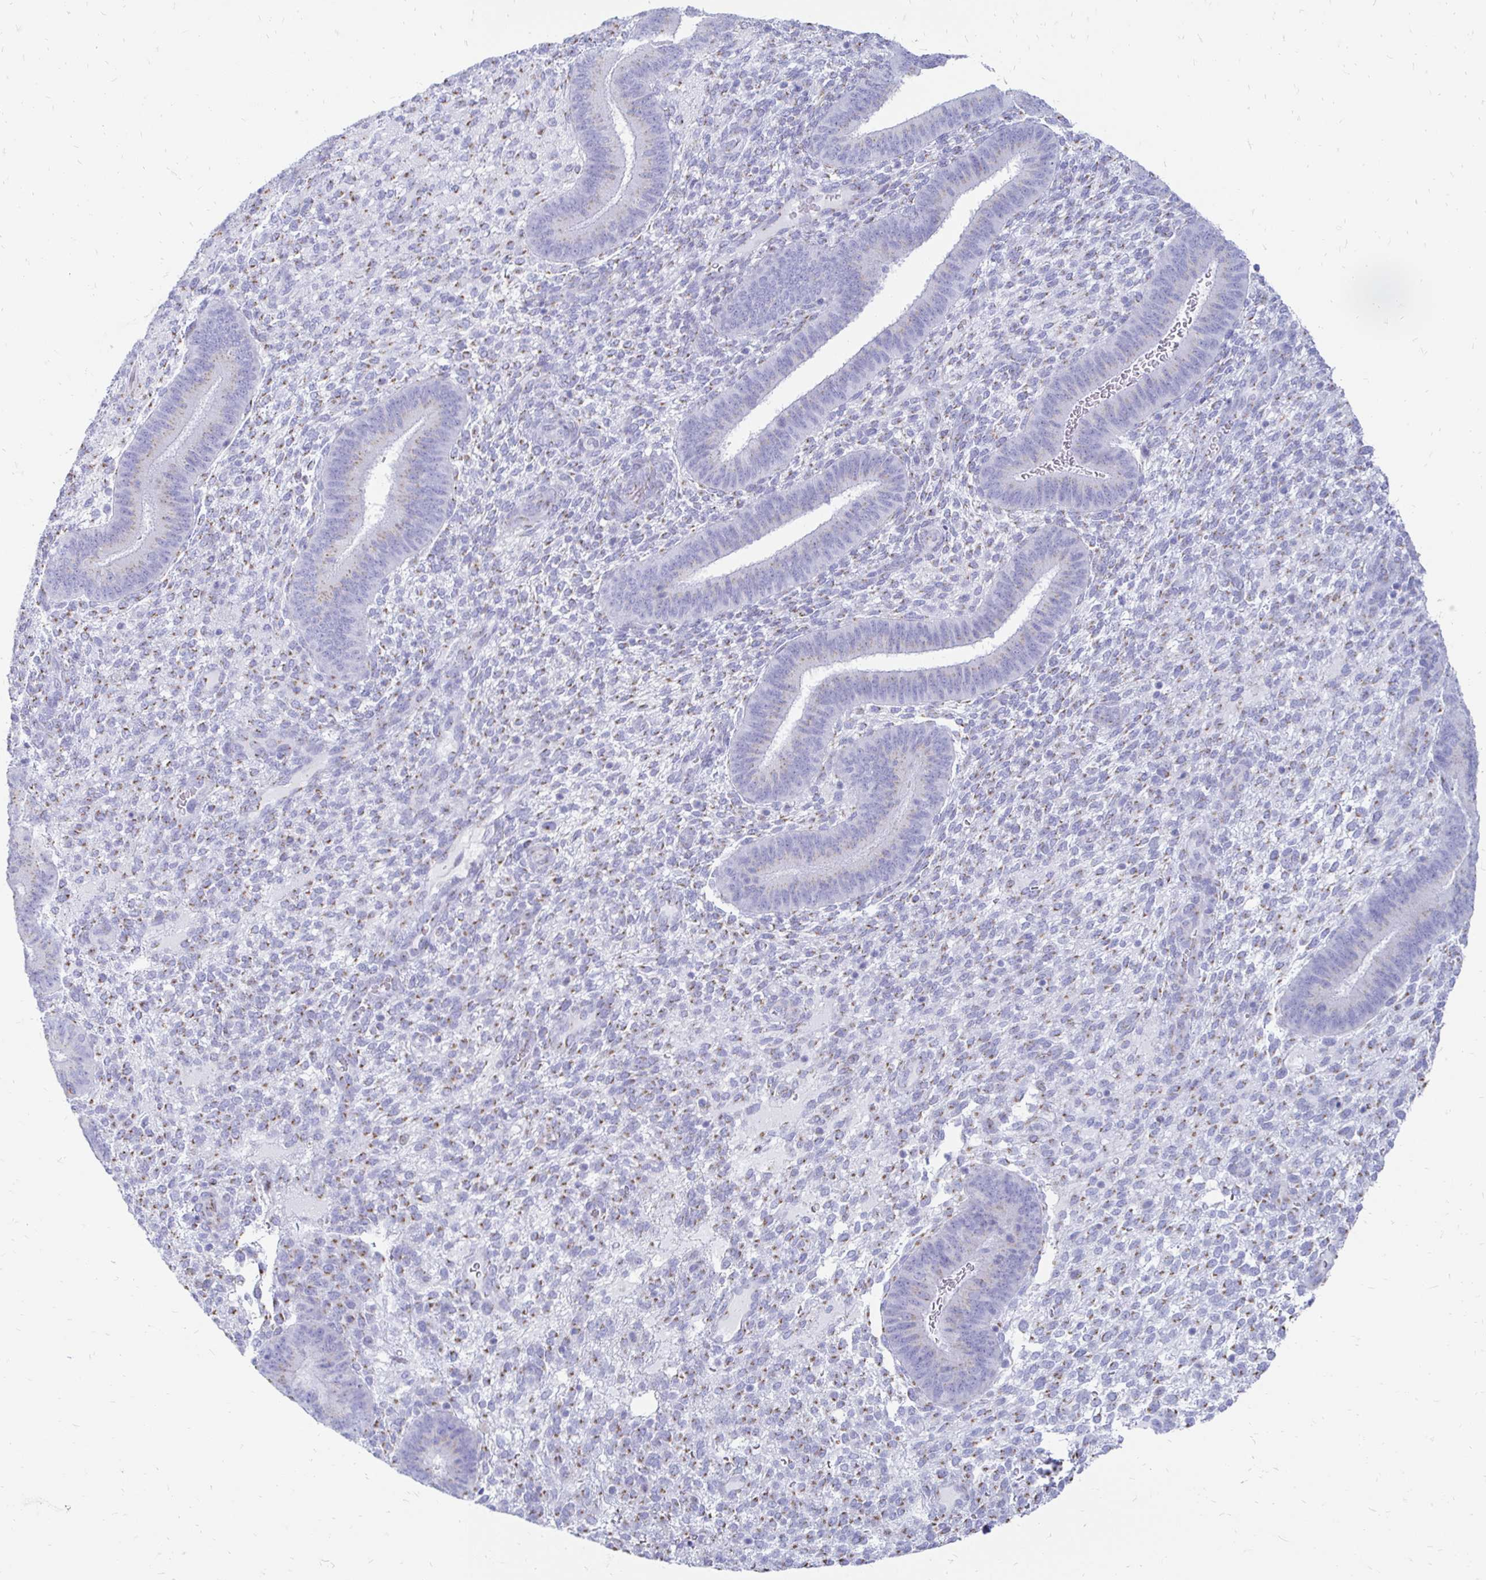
{"staining": {"intensity": "weak", "quantity": "25%-75%", "location": "cytoplasmic/membranous"}, "tissue": "endometrium", "cell_type": "Cells in endometrial stroma", "image_type": "normal", "snomed": [{"axis": "morphology", "description": "Normal tissue, NOS"}, {"axis": "topography", "description": "Endometrium"}], "caption": "Cells in endometrial stroma demonstrate low levels of weak cytoplasmic/membranous expression in approximately 25%-75% of cells in normal human endometrium. The protein of interest is shown in brown color, while the nuclei are stained blue.", "gene": "PAGE4", "patient": {"sex": "female", "age": 39}}